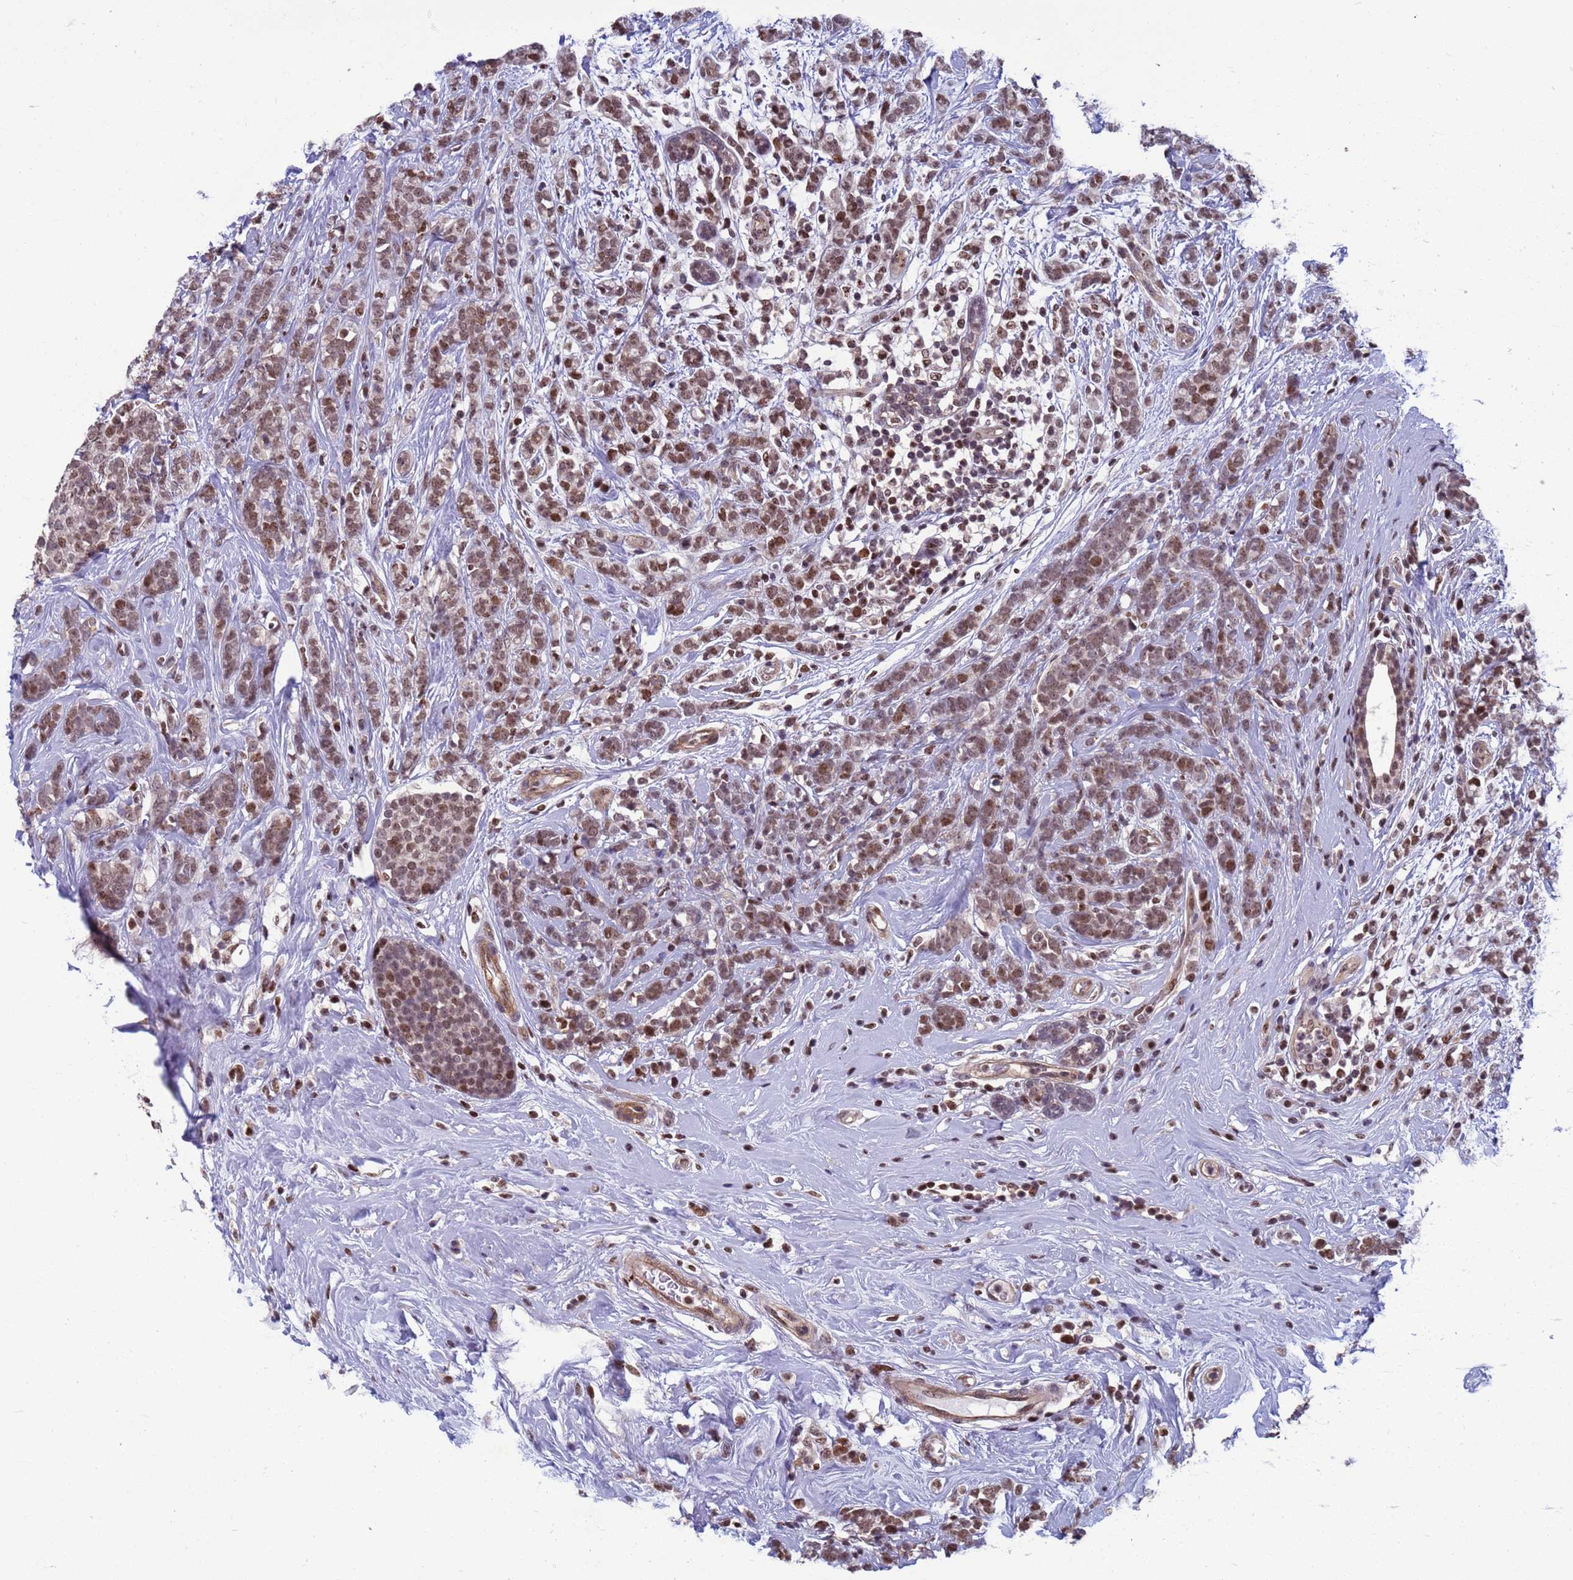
{"staining": {"intensity": "moderate", "quantity": ">75%", "location": "nuclear"}, "tissue": "breast cancer", "cell_type": "Tumor cells", "image_type": "cancer", "snomed": [{"axis": "morphology", "description": "Lobular carcinoma"}, {"axis": "topography", "description": "Breast"}], "caption": "Brown immunohistochemical staining in human breast lobular carcinoma reveals moderate nuclear positivity in approximately >75% of tumor cells. (Brightfield microscopy of DAB IHC at high magnification).", "gene": "NSL1", "patient": {"sex": "female", "age": 58}}